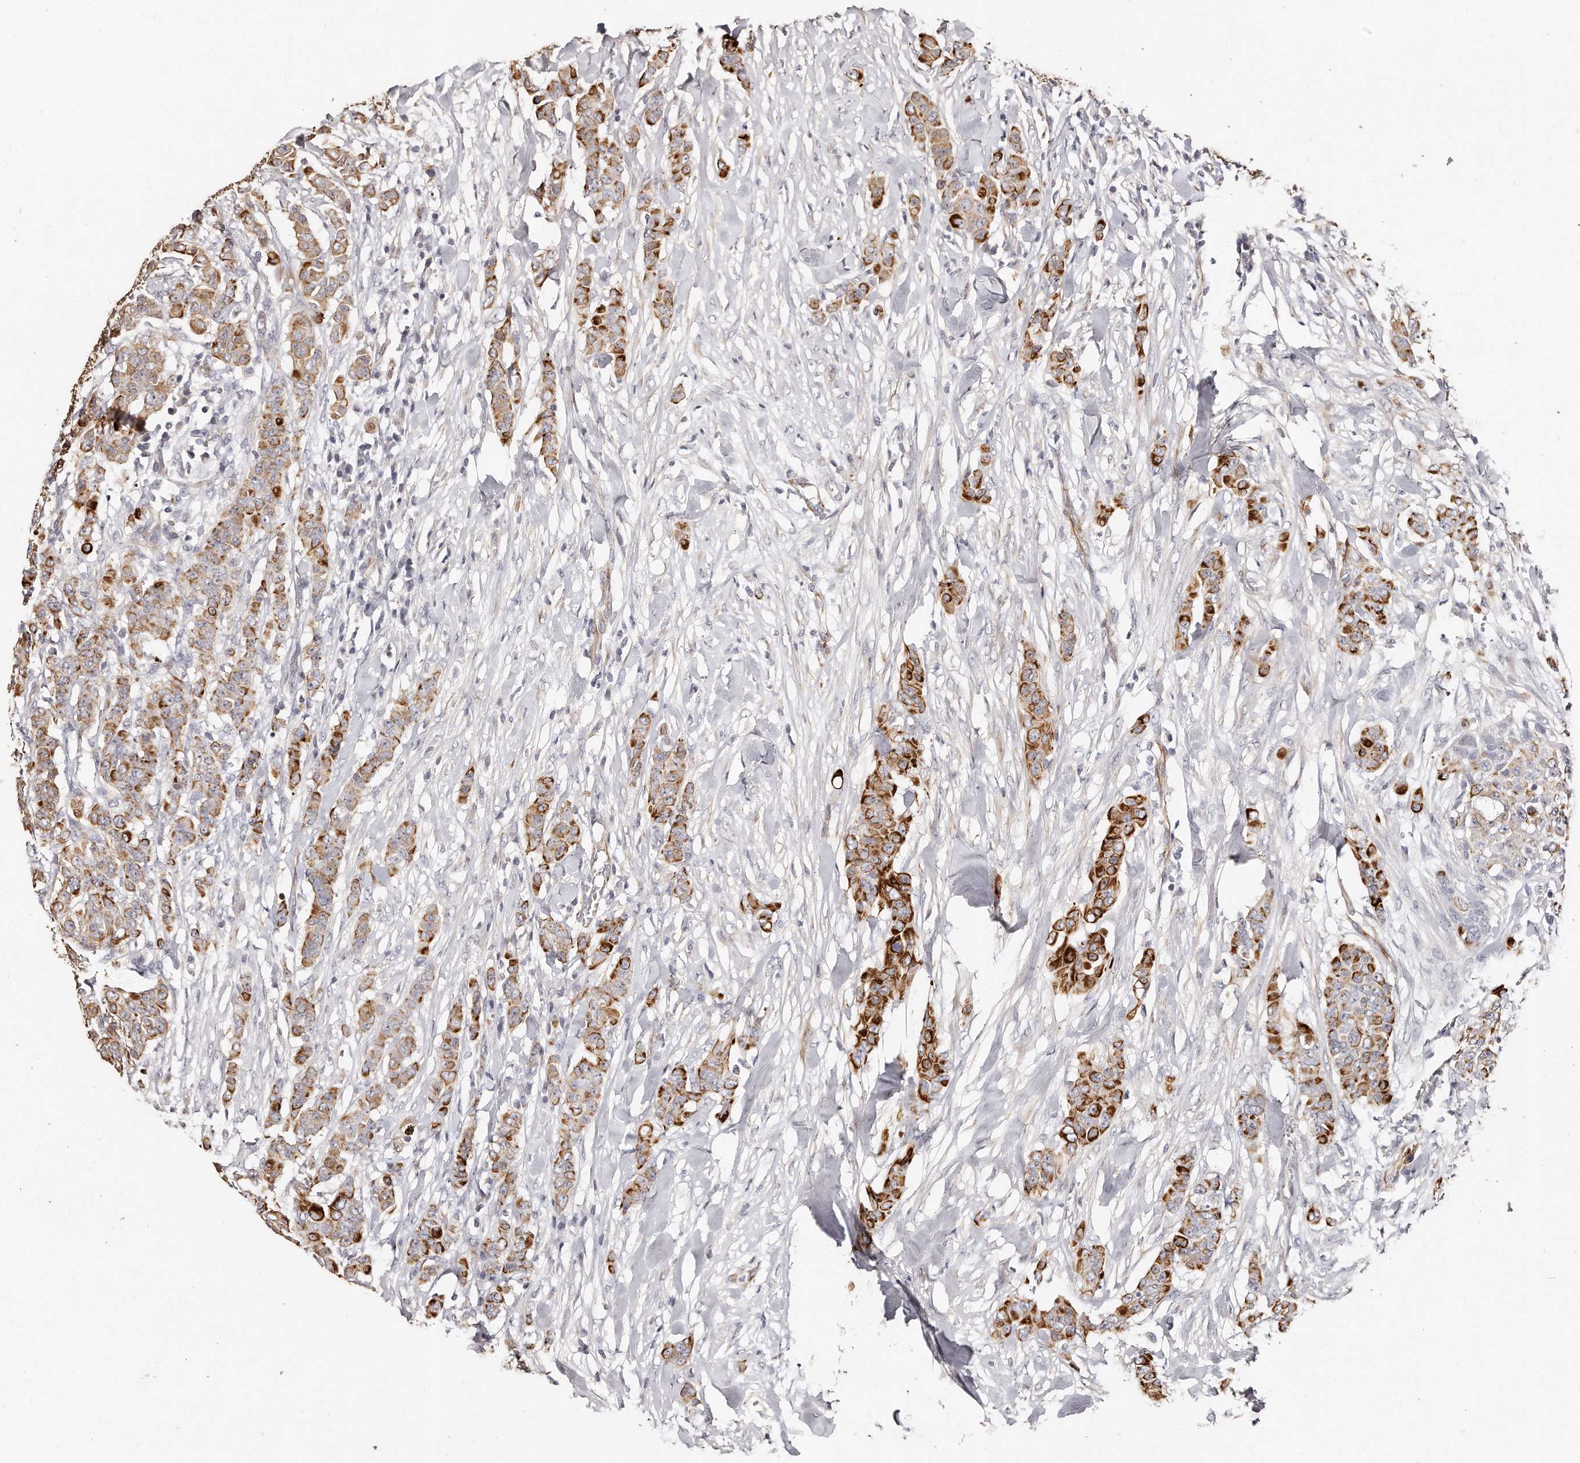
{"staining": {"intensity": "strong", "quantity": ">75%", "location": "cytoplasmic/membranous"}, "tissue": "breast cancer", "cell_type": "Tumor cells", "image_type": "cancer", "snomed": [{"axis": "morphology", "description": "Duct carcinoma"}, {"axis": "topography", "description": "Breast"}], "caption": "Brown immunohistochemical staining in human breast invasive ductal carcinoma shows strong cytoplasmic/membranous staining in approximately >75% of tumor cells.", "gene": "ZYG11A", "patient": {"sex": "female", "age": 40}}